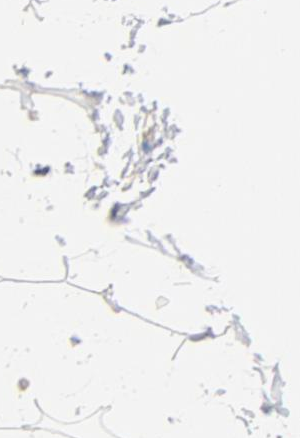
{"staining": {"intensity": "negative", "quantity": "none", "location": "none"}, "tissue": "adipose tissue", "cell_type": "Adipocytes", "image_type": "normal", "snomed": [{"axis": "morphology", "description": "Normal tissue, NOS"}, {"axis": "topography", "description": "Soft tissue"}], "caption": "Immunohistochemical staining of normal human adipose tissue exhibits no significant positivity in adipocytes. The staining is performed using DAB brown chromogen with nuclei counter-stained in using hematoxylin.", "gene": "STRN3", "patient": {"sex": "male", "age": 72}}